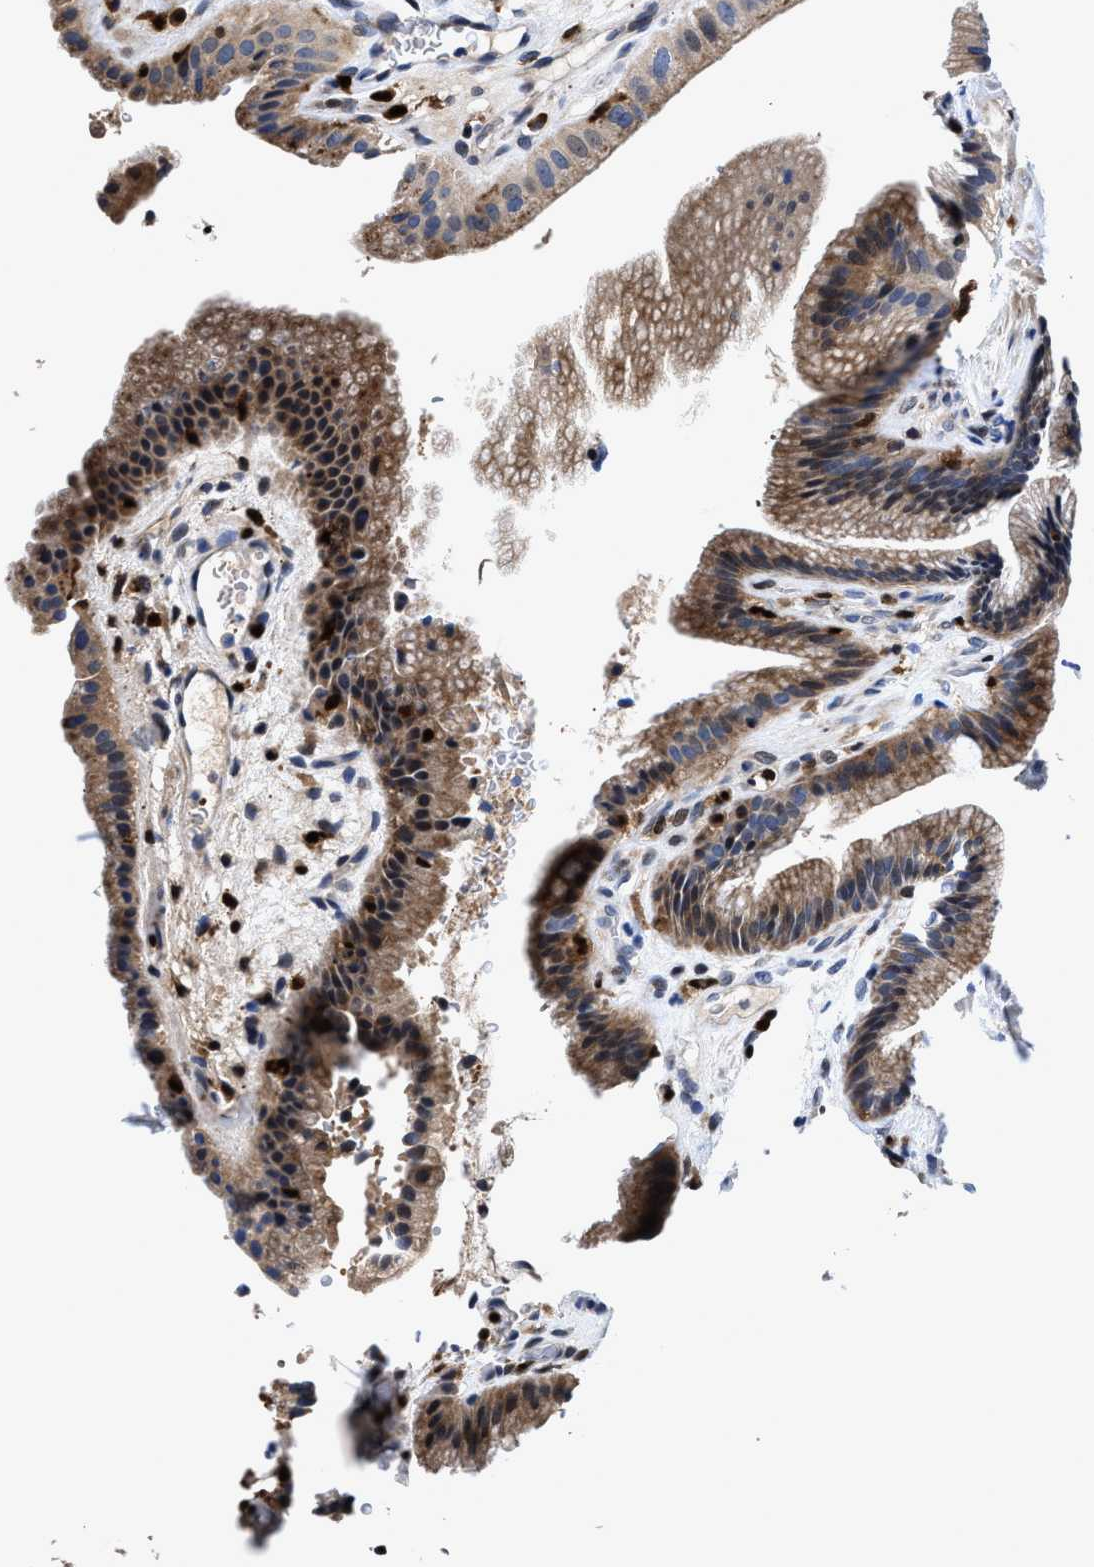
{"staining": {"intensity": "moderate", "quantity": ">75%", "location": "cytoplasmic/membranous"}, "tissue": "gallbladder", "cell_type": "Glandular cells", "image_type": "normal", "snomed": [{"axis": "morphology", "description": "Normal tissue, NOS"}, {"axis": "topography", "description": "Gallbladder"}], "caption": "Immunohistochemistry (IHC) of normal gallbladder exhibits medium levels of moderate cytoplasmic/membranous expression in about >75% of glandular cells. (Stains: DAB in brown, nuclei in blue, Microscopy: brightfield microscopy at high magnification).", "gene": "RGS10", "patient": {"sex": "male", "age": 49}}